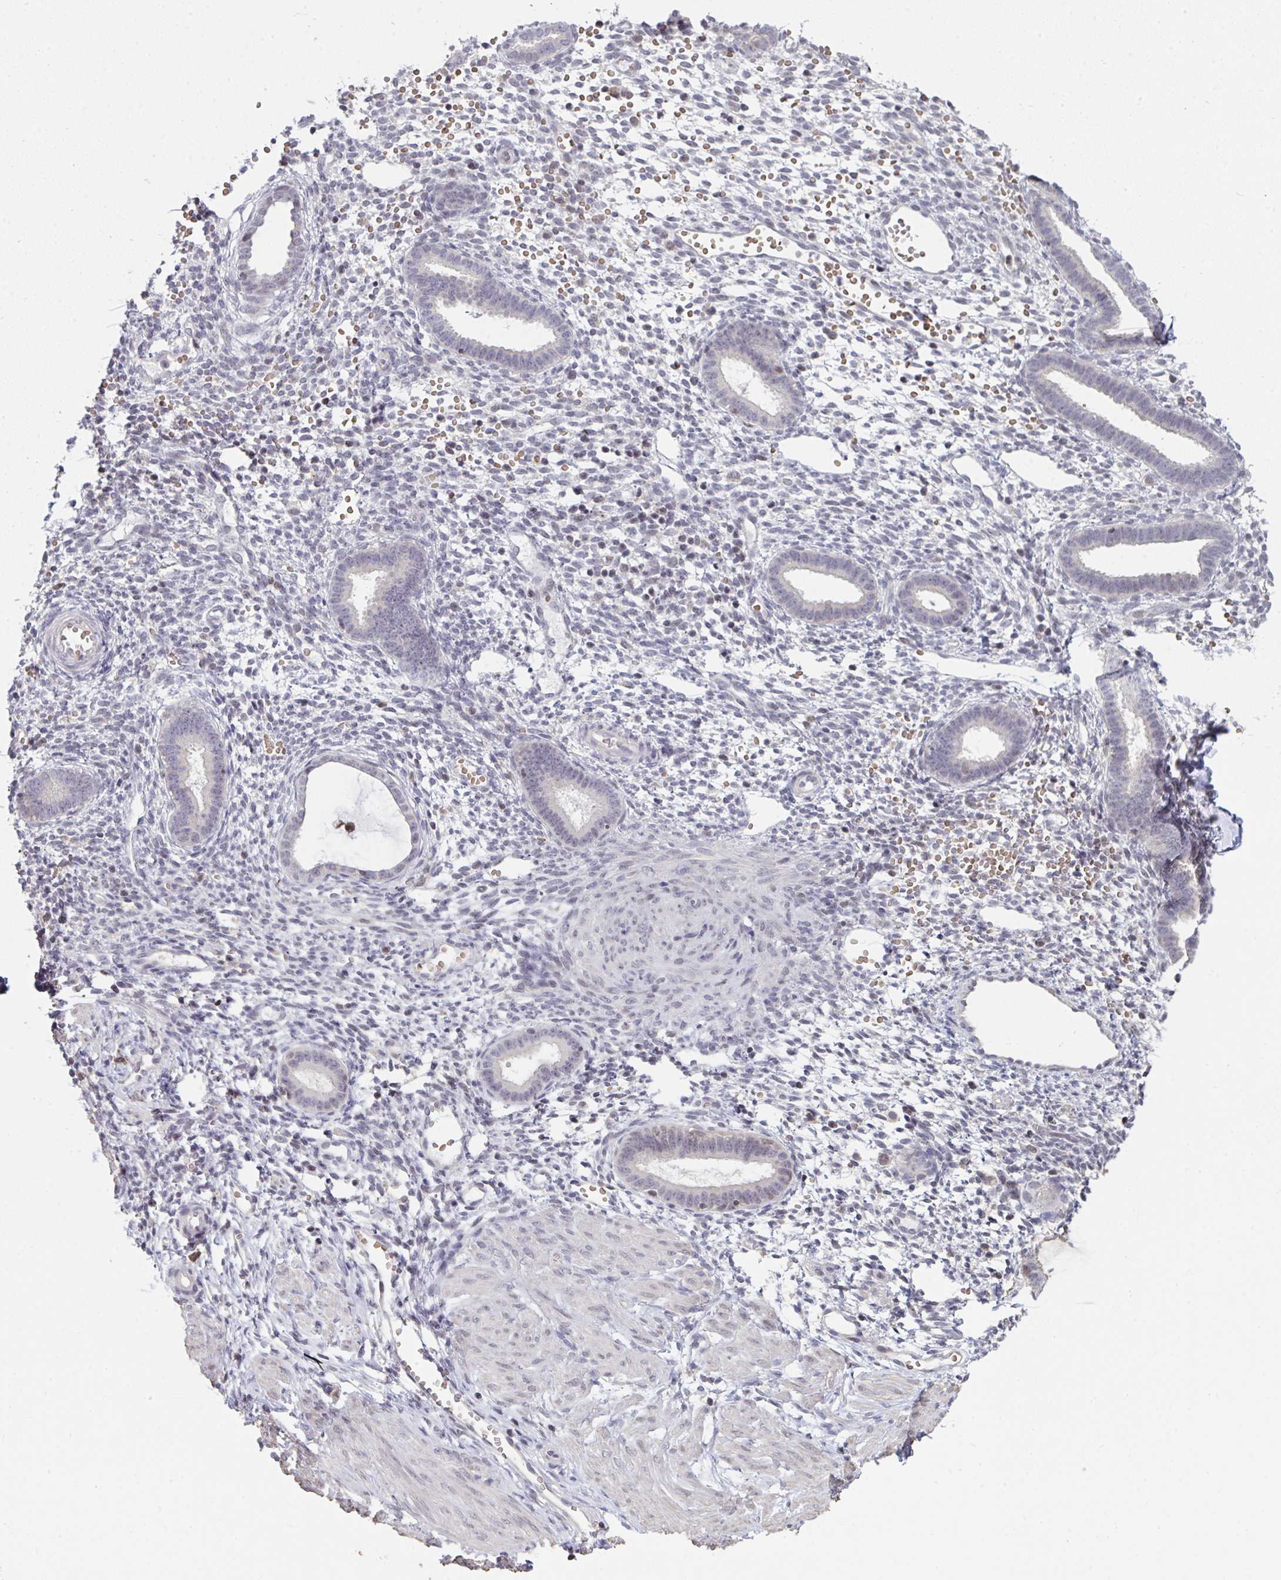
{"staining": {"intensity": "negative", "quantity": "none", "location": "none"}, "tissue": "endometrium", "cell_type": "Cells in endometrial stroma", "image_type": "normal", "snomed": [{"axis": "morphology", "description": "Normal tissue, NOS"}, {"axis": "topography", "description": "Endometrium"}], "caption": "This is a micrograph of immunohistochemistry (IHC) staining of benign endometrium, which shows no positivity in cells in endometrial stroma.", "gene": "SAP30", "patient": {"sex": "female", "age": 36}}